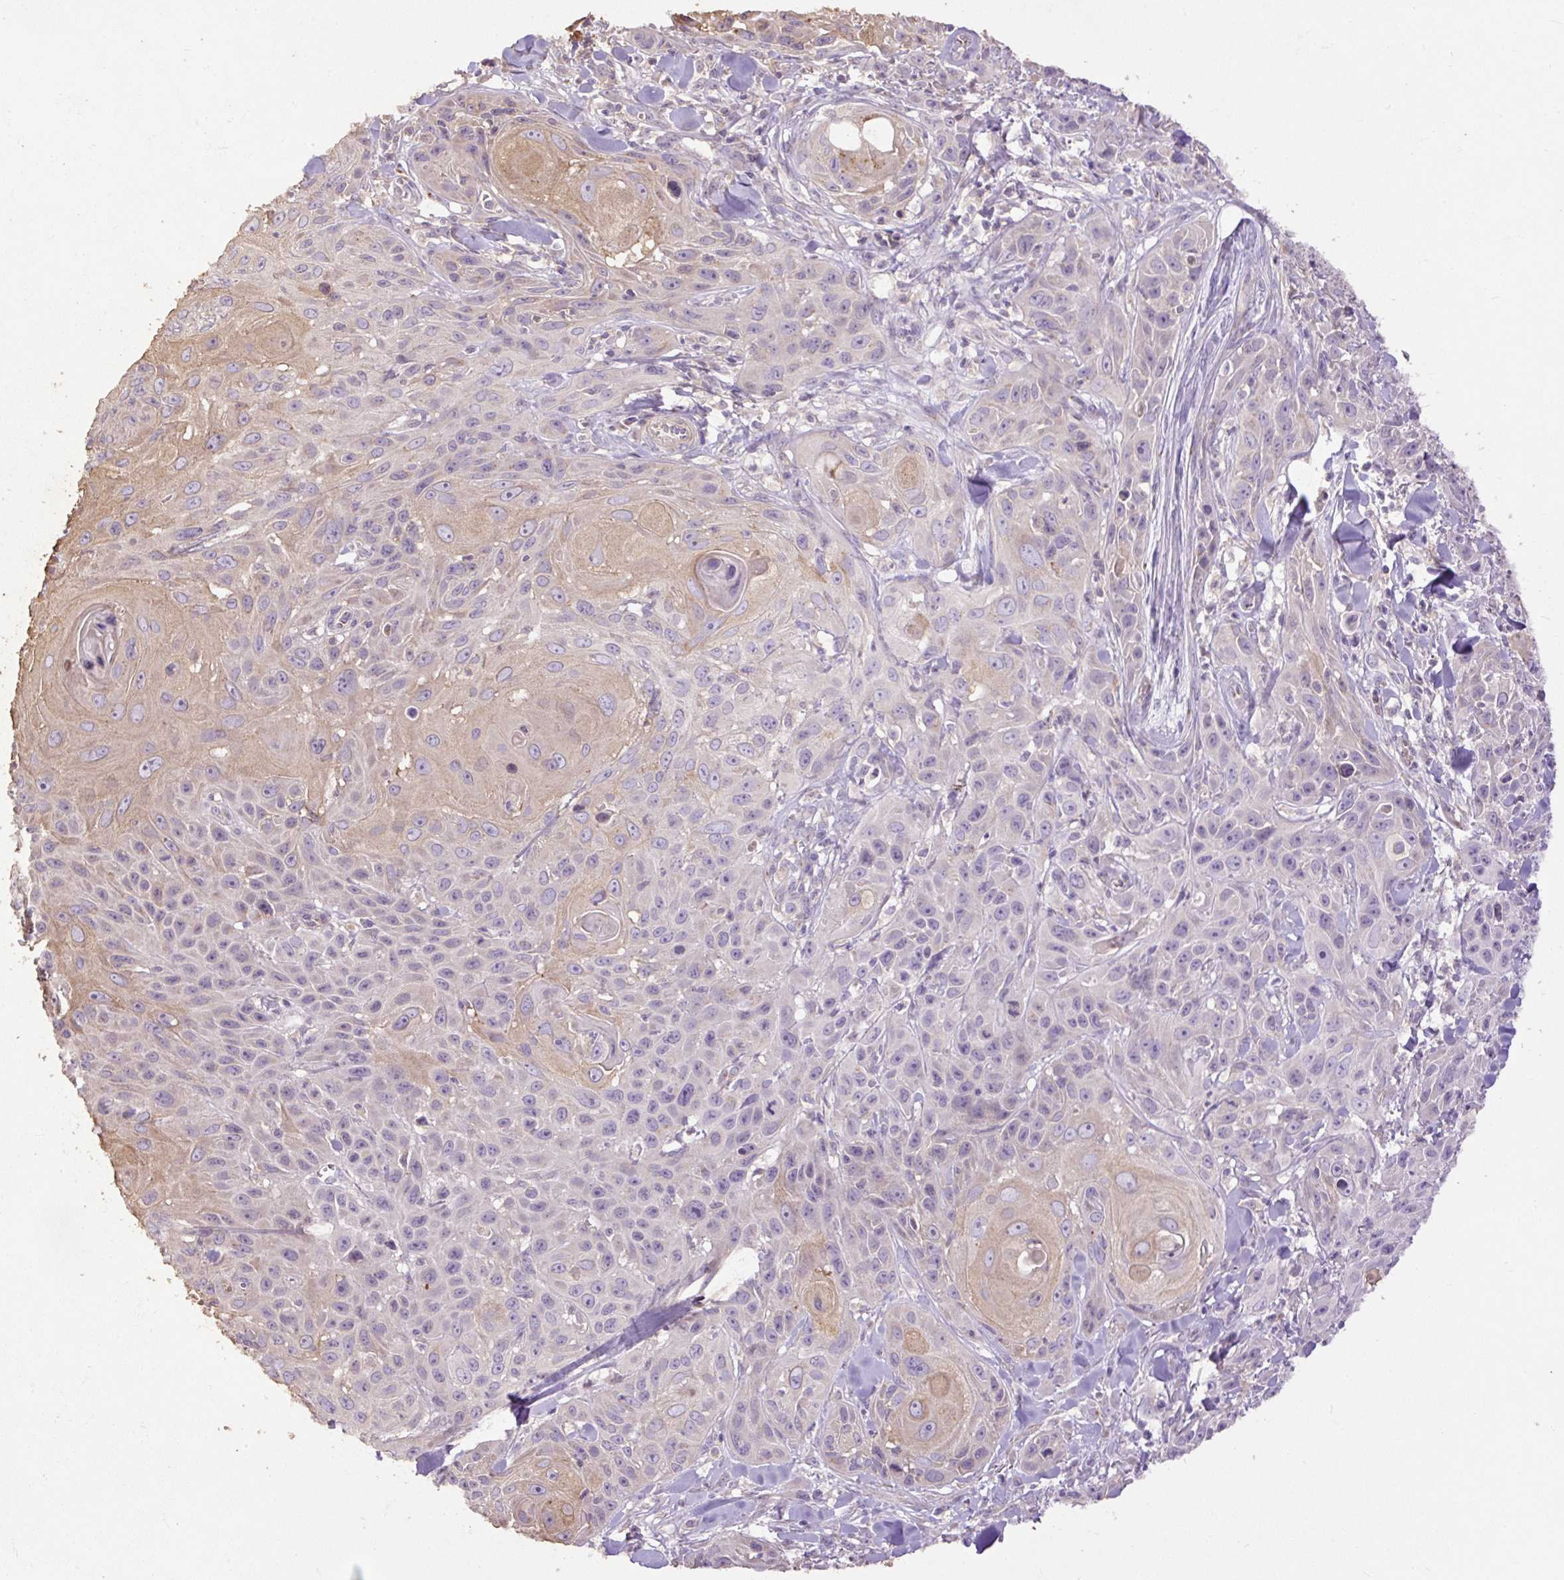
{"staining": {"intensity": "moderate", "quantity": "<25%", "location": "cytoplasmic/membranous"}, "tissue": "skin cancer", "cell_type": "Tumor cells", "image_type": "cancer", "snomed": [{"axis": "morphology", "description": "Squamous cell carcinoma, NOS"}, {"axis": "topography", "description": "Skin"}, {"axis": "topography", "description": "Vulva"}], "caption": "Moderate cytoplasmic/membranous protein expression is seen in approximately <25% of tumor cells in skin squamous cell carcinoma. The staining was performed using DAB, with brown indicating positive protein expression. Nuclei are stained blue with hematoxylin.", "gene": "ABR", "patient": {"sex": "female", "age": 83}}